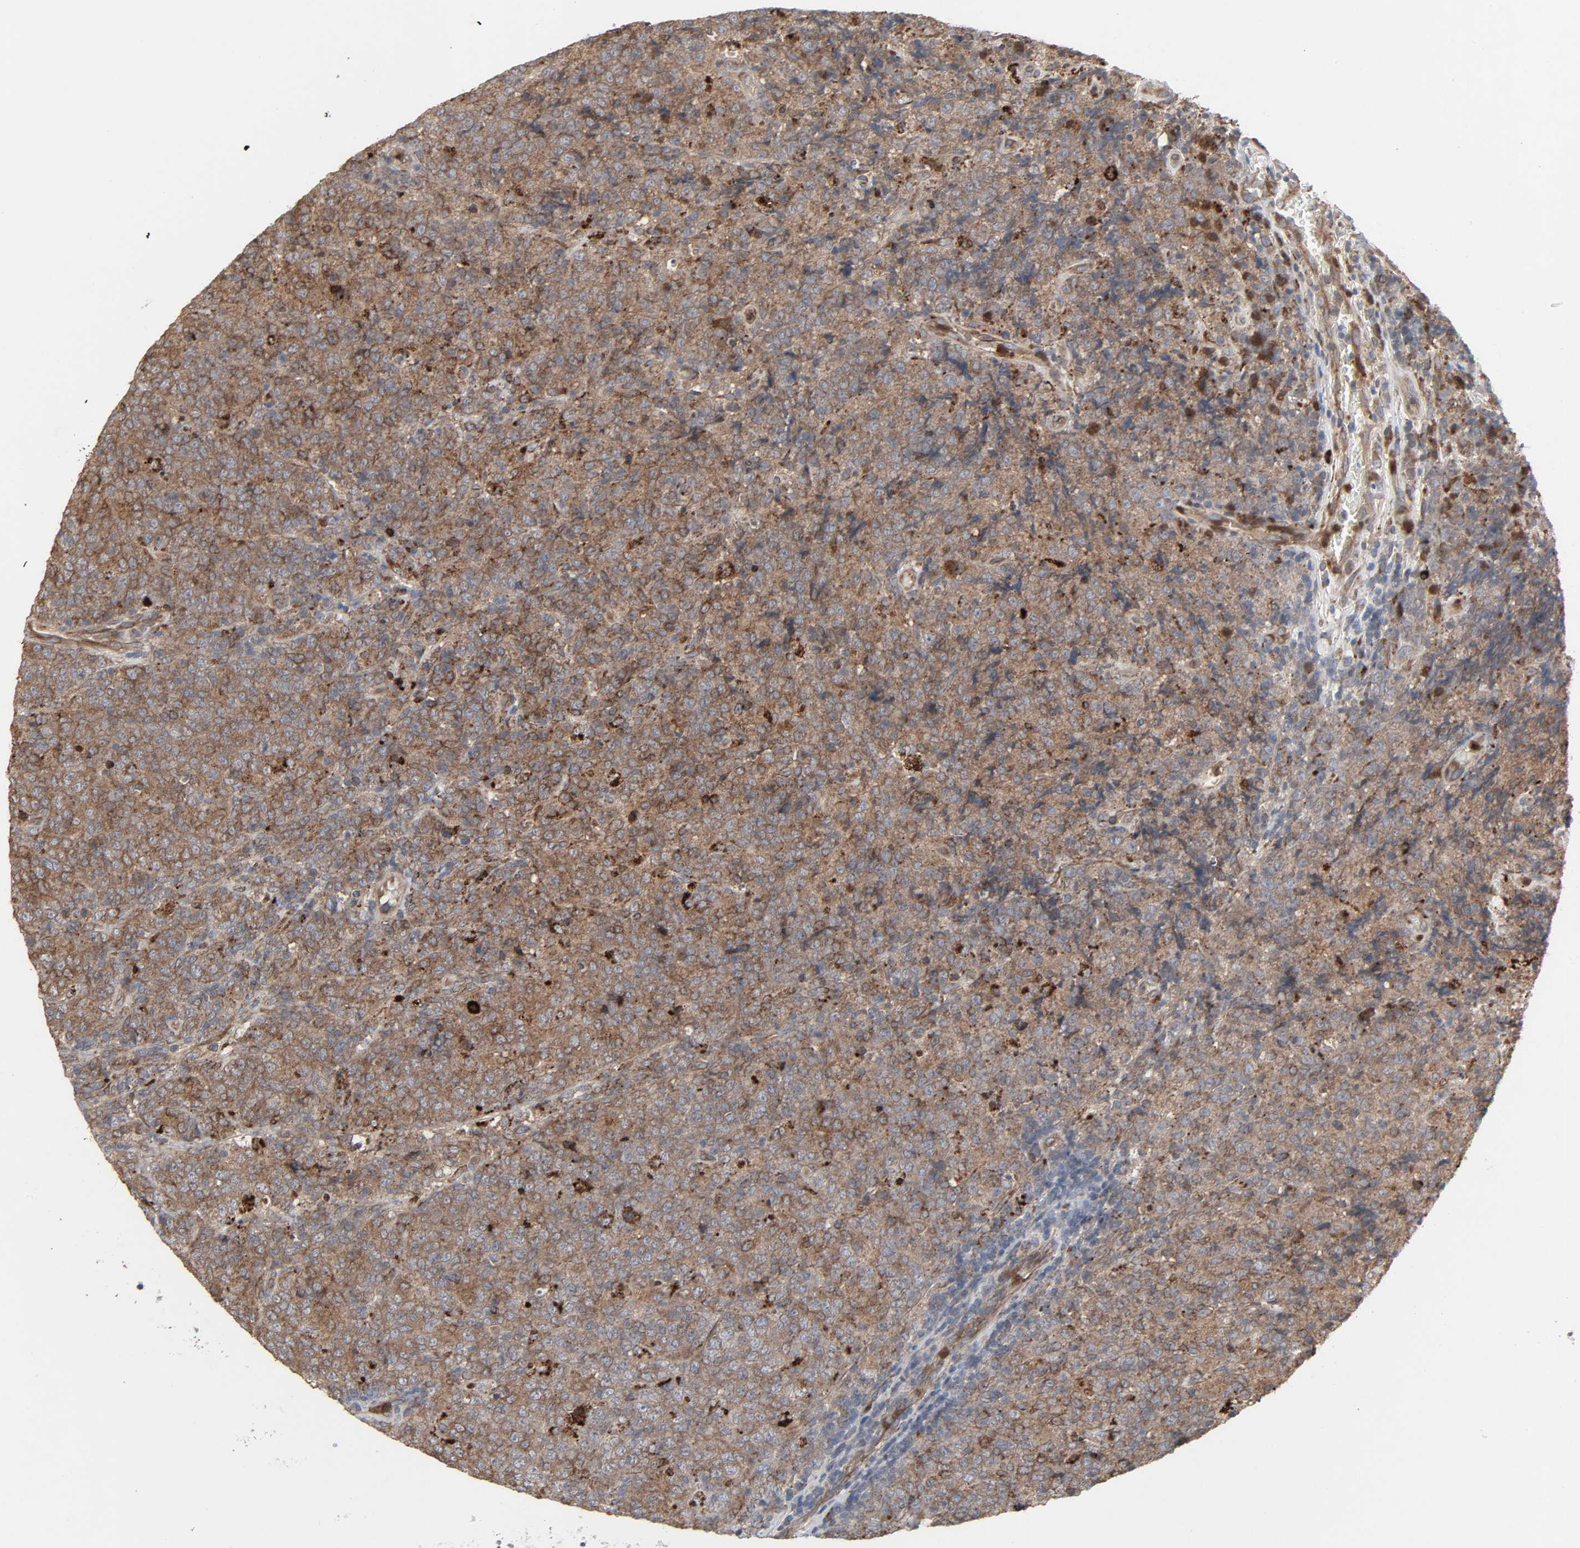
{"staining": {"intensity": "moderate", "quantity": "25%-75%", "location": "cytoplasmic/membranous"}, "tissue": "lymphoma", "cell_type": "Tumor cells", "image_type": "cancer", "snomed": [{"axis": "morphology", "description": "Malignant lymphoma, non-Hodgkin's type, High grade"}, {"axis": "topography", "description": "Tonsil"}], "caption": "Immunohistochemical staining of lymphoma demonstrates moderate cytoplasmic/membranous protein positivity in about 25%-75% of tumor cells. The protein is shown in brown color, while the nuclei are stained blue.", "gene": "ADCY4", "patient": {"sex": "female", "age": 36}}